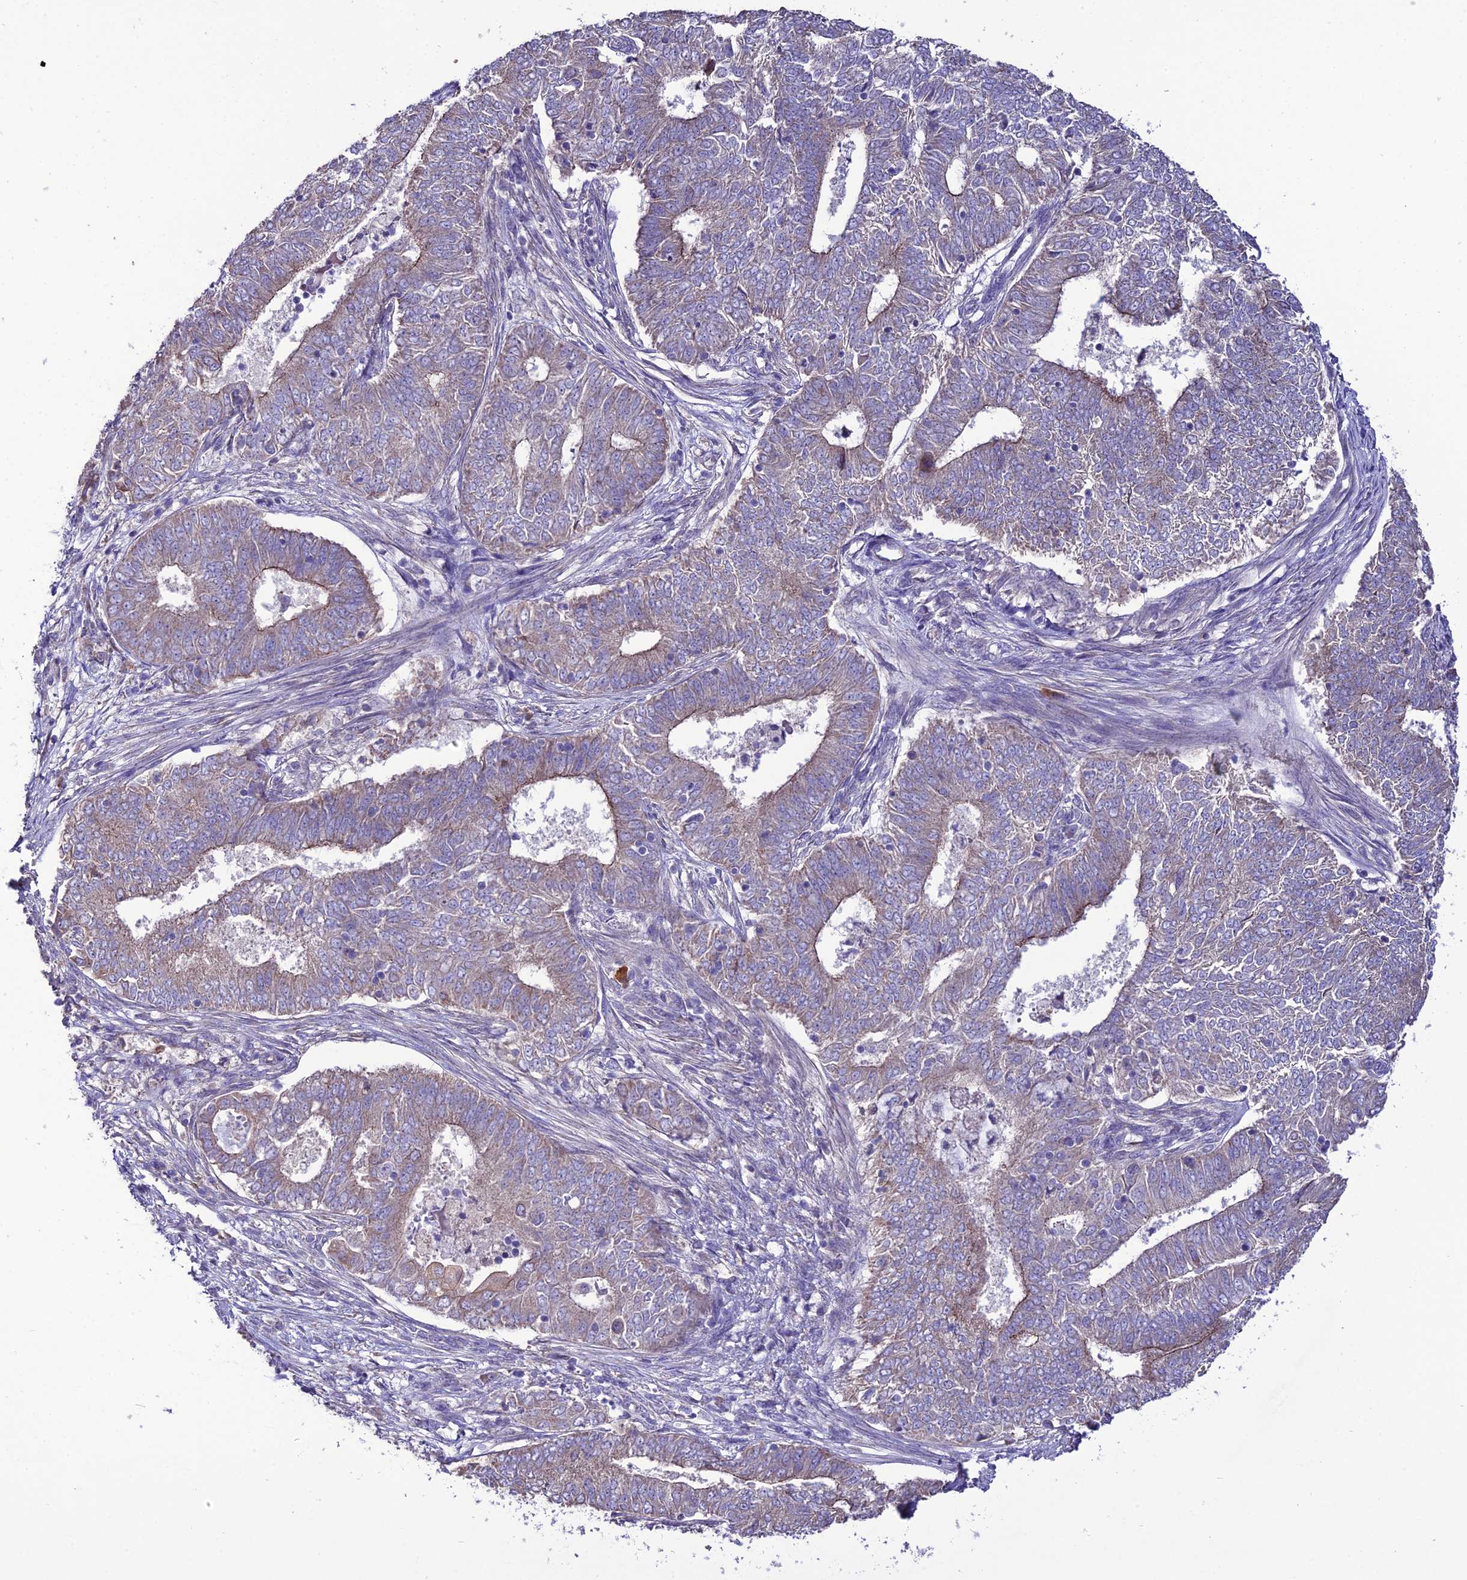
{"staining": {"intensity": "weak", "quantity": "<25%", "location": "cytoplasmic/membranous"}, "tissue": "endometrial cancer", "cell_type": "Tumor cells", "image_type": "cancer", "snomed": [{"axis": "morphology", "description": "Adenocarcinoma, NOS"}, {"axis": "topography", "description": "Endometrium"}], "caption": "Tumor cells are negative for brown protein staining in endometrial cancer.", "gene": "HOGA1", "patient": {"sex": "female", "age": 62}}